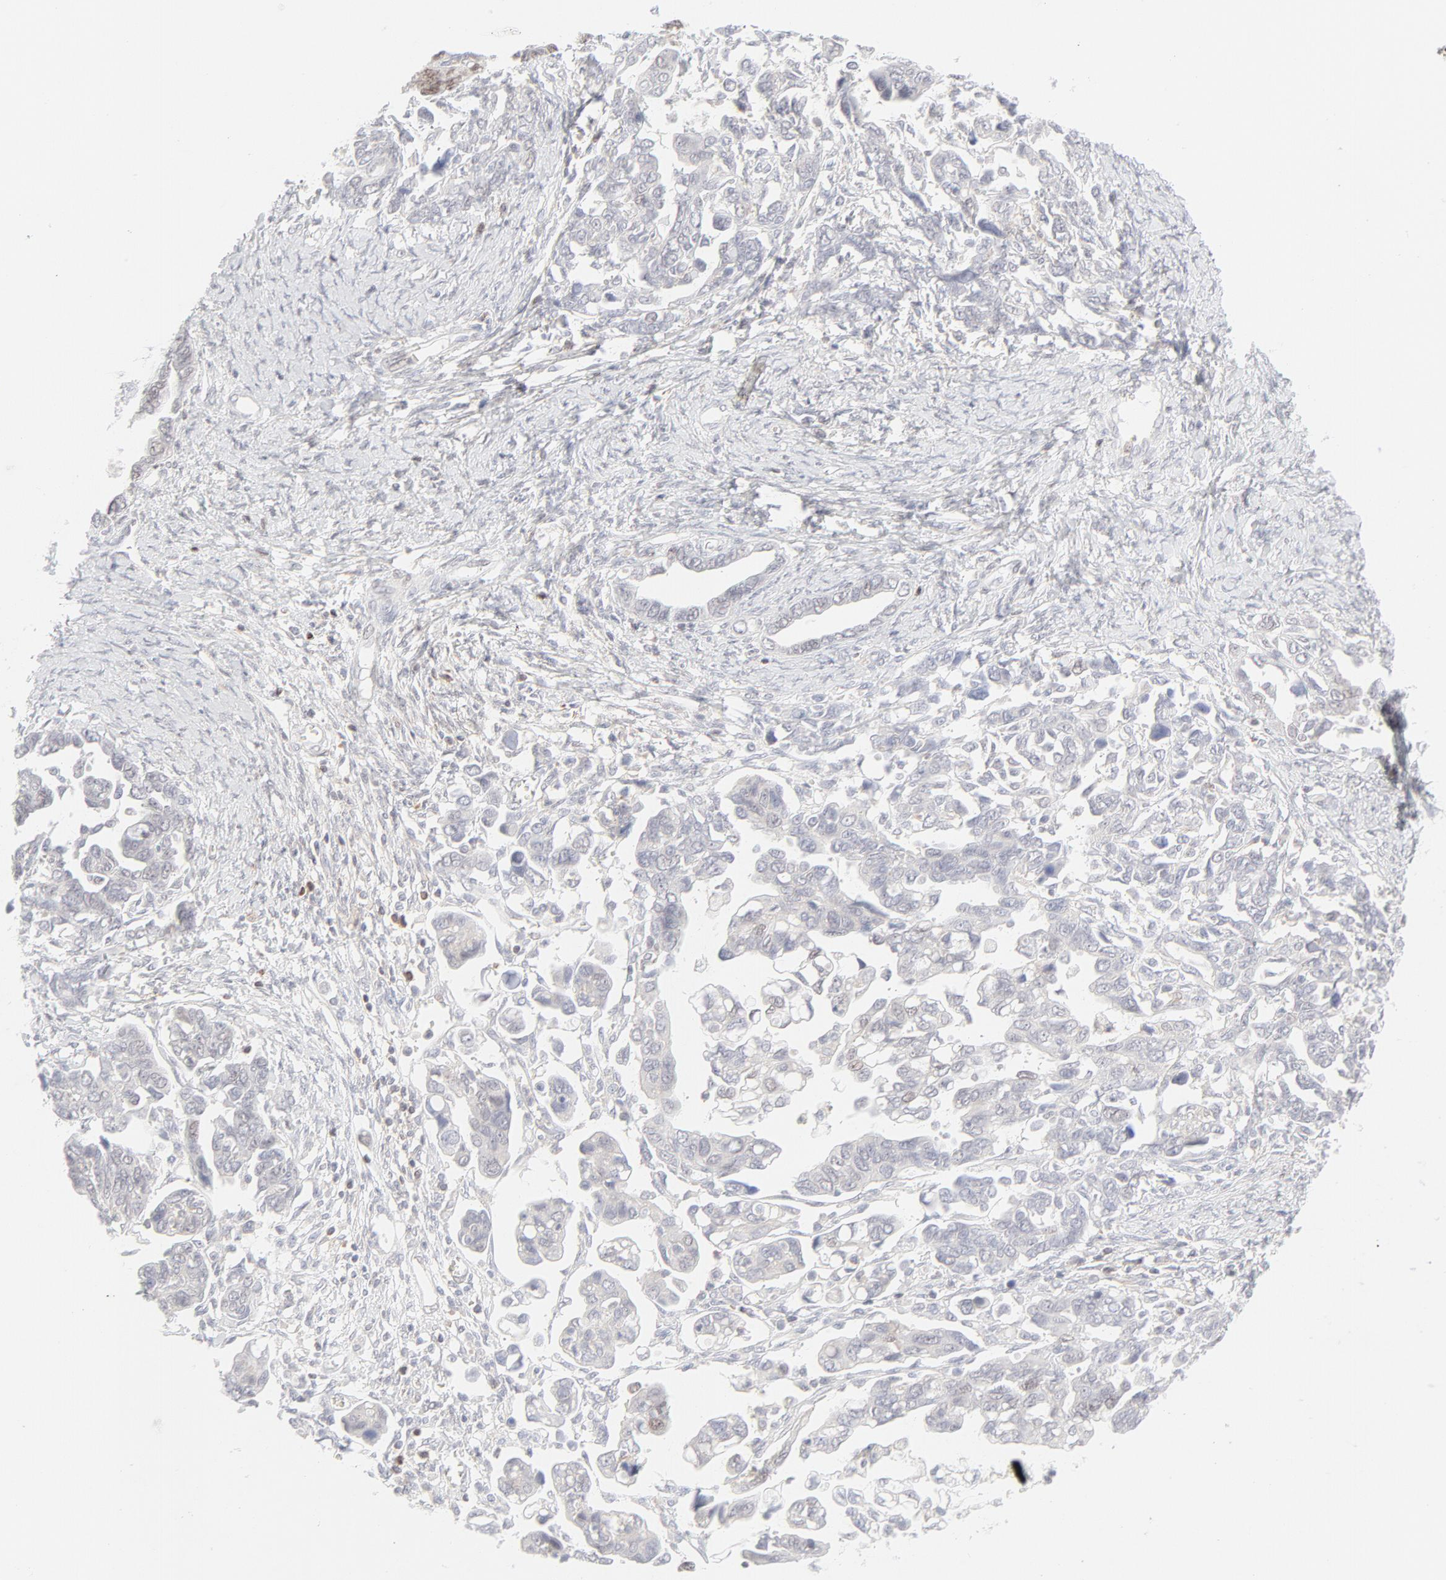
{"staining": {"intensity": "negative", "quantity": "none", "location": "none"}, "tissue": "ovarian cancer", "cell_type": "Tumor cells", "image_type": "cancer", "snomed": [{"axis": "morphology", "description": "Cystadenocarcinoma, serous, NOS"}, {"axis": "topography", "description": "Ovary"}], "caption": "This is an immunohistochemistry (IHC) photomicrograph of human ovarian cancer (serous cystadenocarcinoma). There is no expression in tumor cells.", "gene": "PRKCB", "patient": {"sex": "female", "age": 69}}